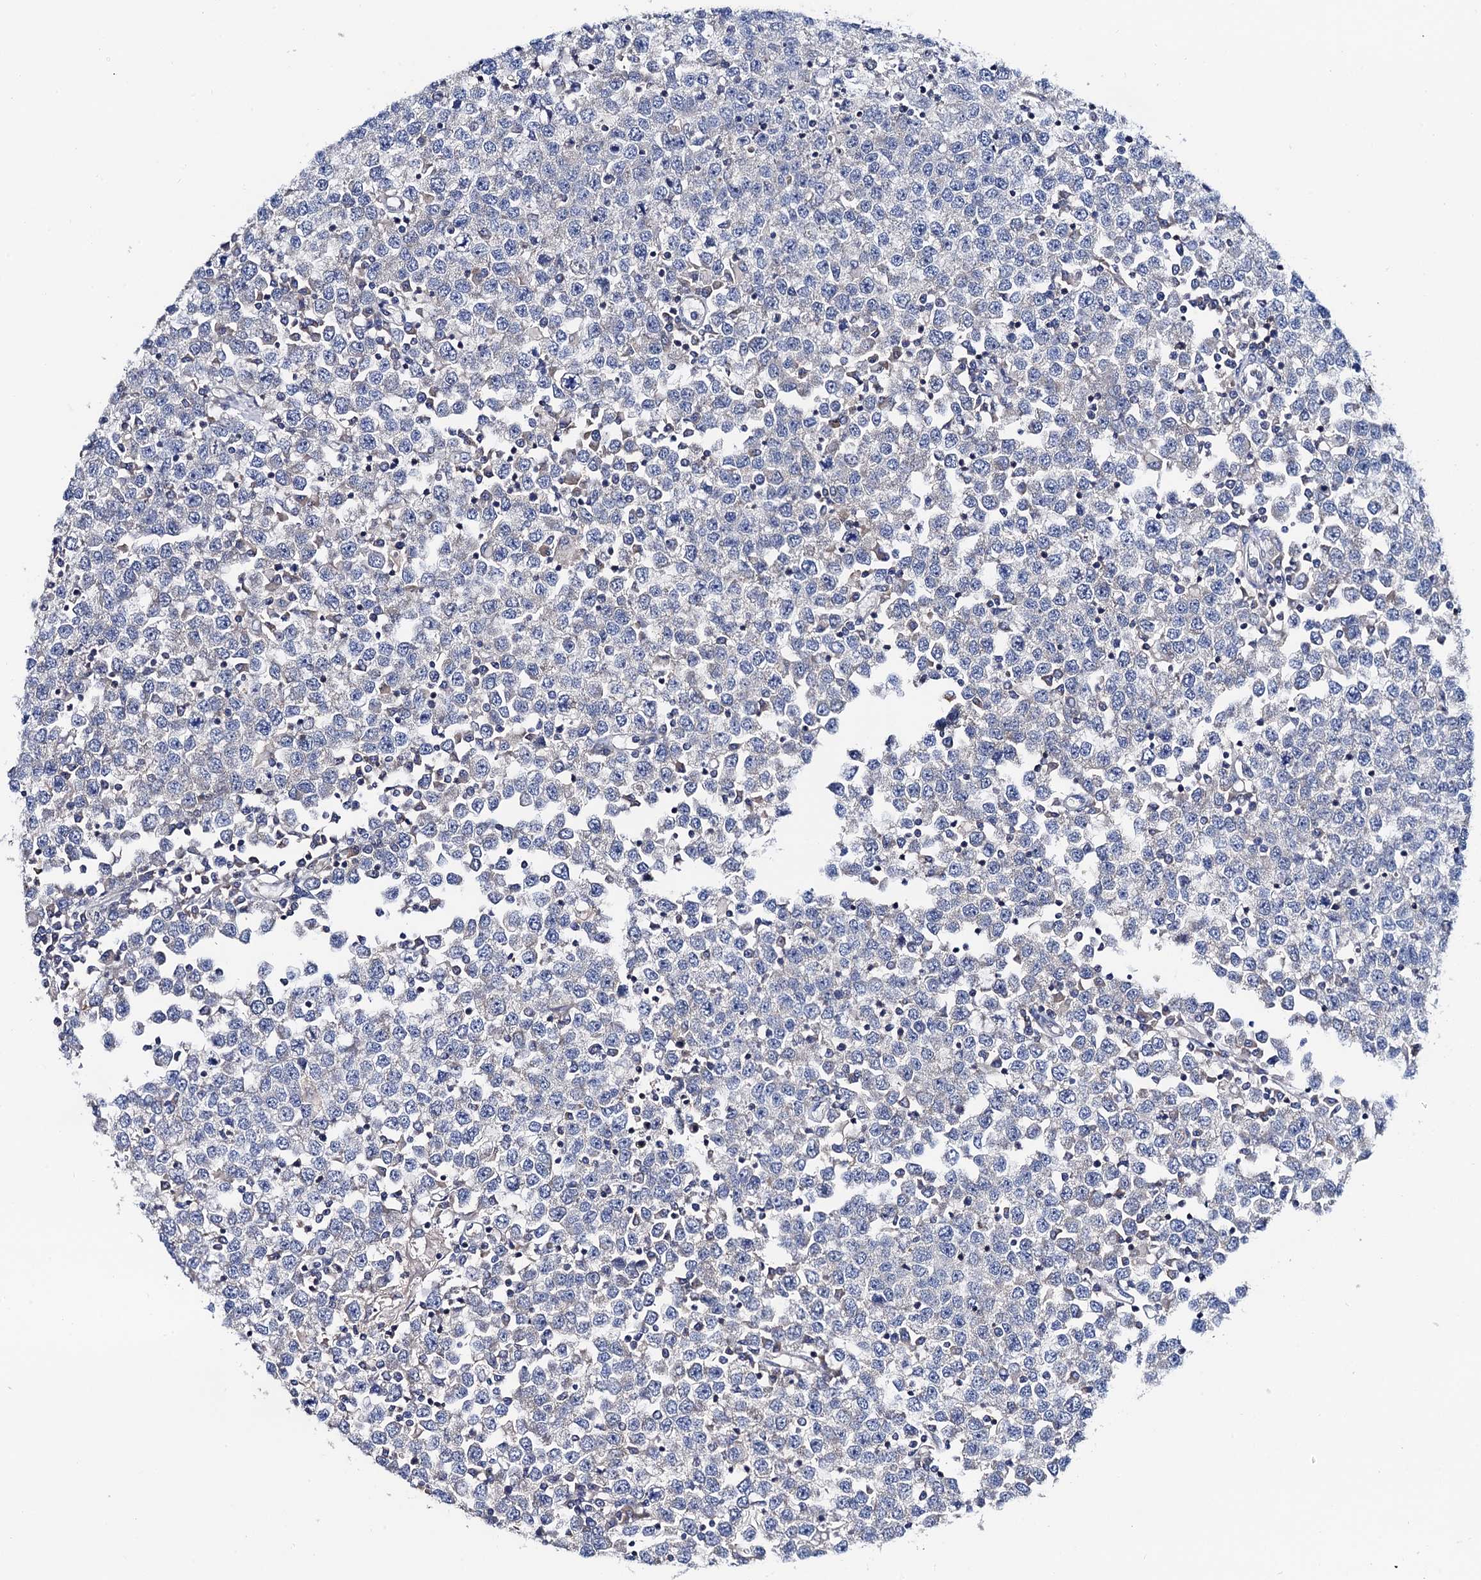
{"staining": {"intensity": "negative", "quantity": "none", "location": "none"}, "tissue": "testis cancer", "cell_type": "Tumor cells", "image_type": "cancer", "snomed": [{"axis": "morphology", "description": "Seminoma, NOS"}, {"axis": "topography", "description": "Testis"}], "caption": "Testis cancer stained for a protein using IHC demonstrates no expression tumor cells.", "gene": "MRPL48", "patient": {"sex": "male", "age": 65}}